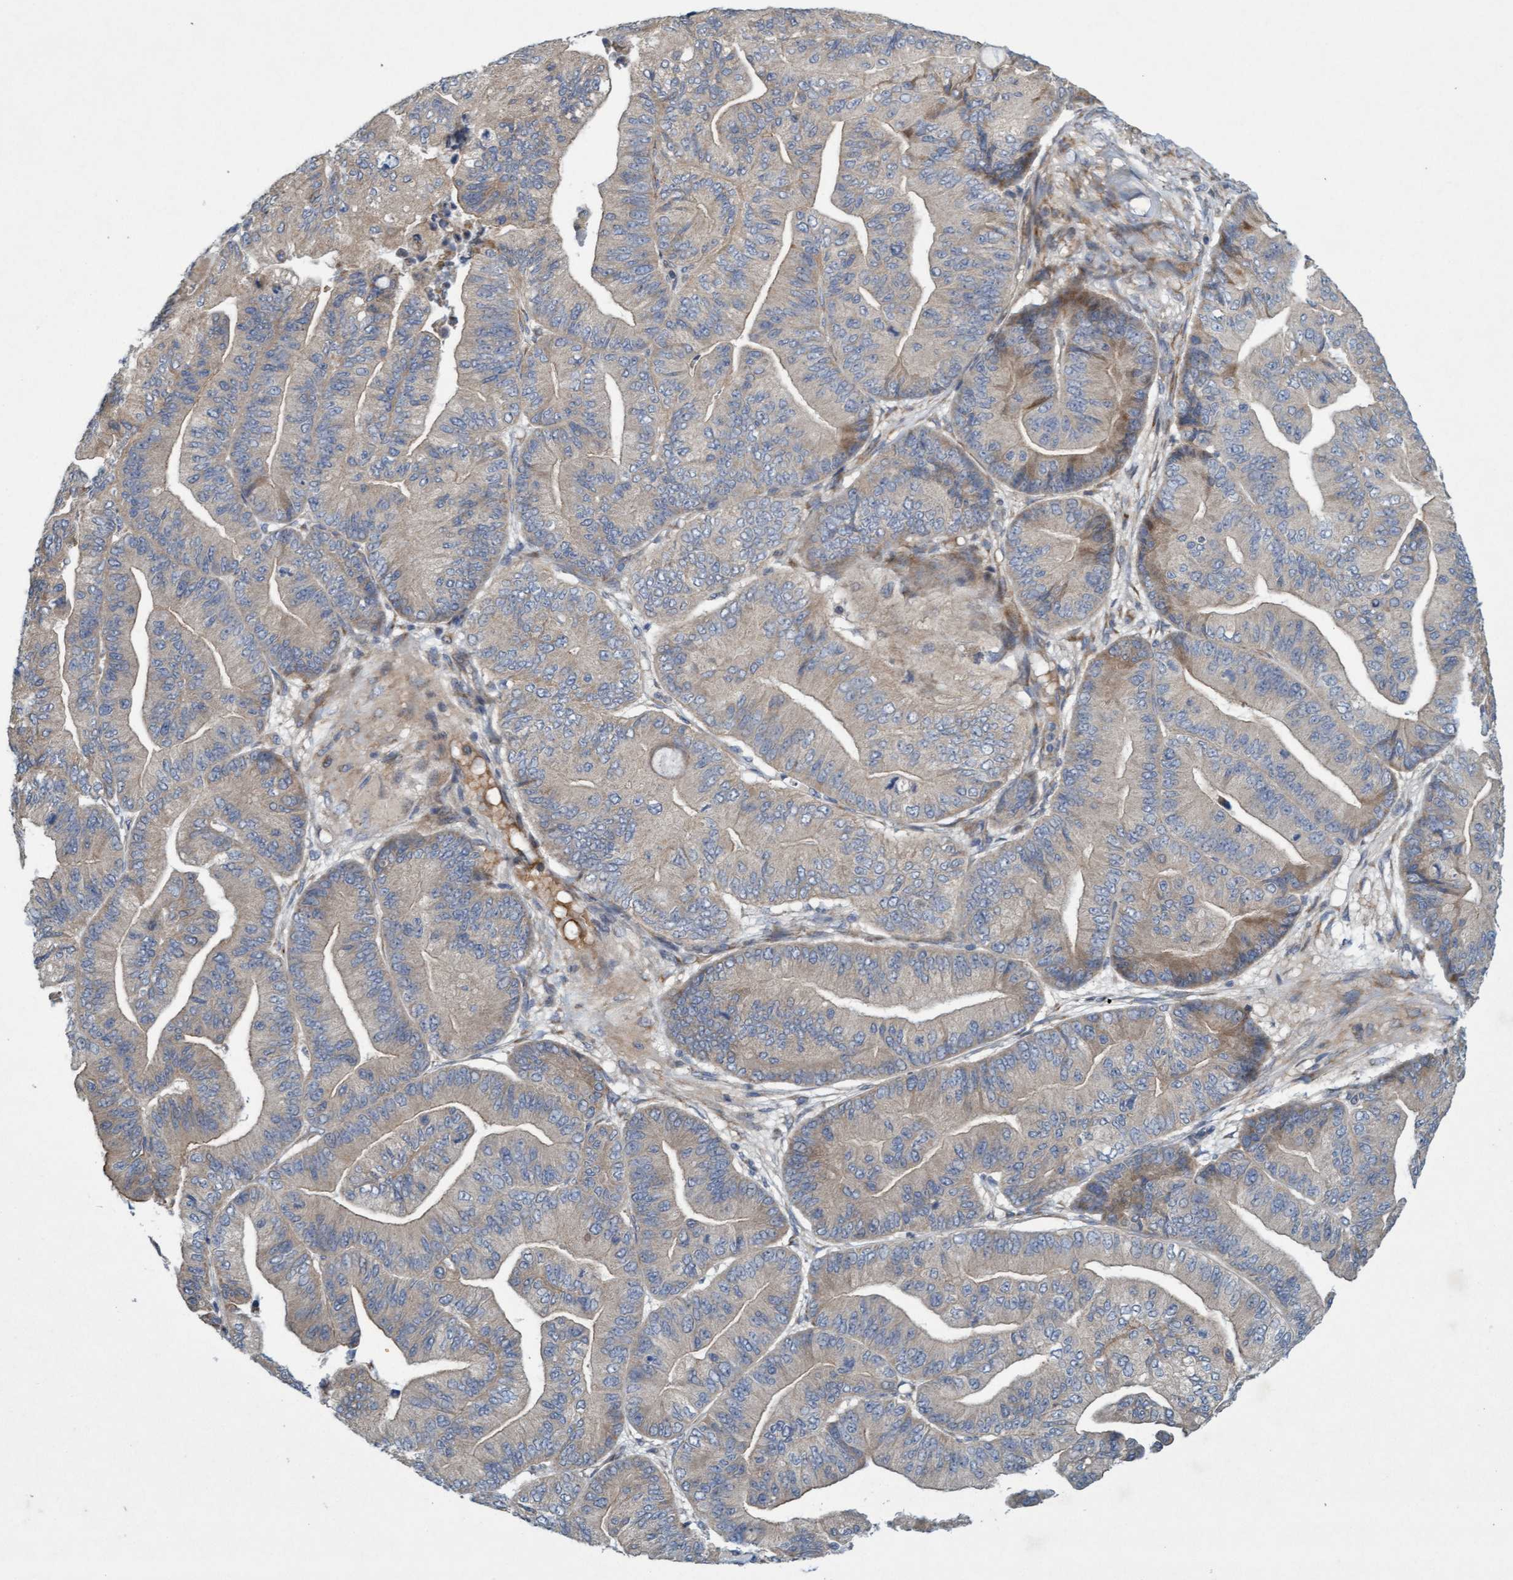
{"staining": {"intensity": "weak", "quantity": "25%-75%", "location": "cytoplasmic/membranous"}, "tissue": "ovarian cancer", "cell_type": "Tumor cells", "image_type": "cancer", "snomed": [{"axis": "morphology", "description": "Cystadenocarcinoma, mucinous, NOS"}, {"axis": "topography", "description": "Ovary"}], "caption": "DAB (3,3'-diaminobenzidine) immunohistochemical staining of ovarian cancer (mucinous cystadenocarcinoma) displays weak cytoplasmic/membranous protein expression in about 25%-75% of tumor cells.", "gene": "DDHD2", "patient": {"sex": "female", "age": 61}}